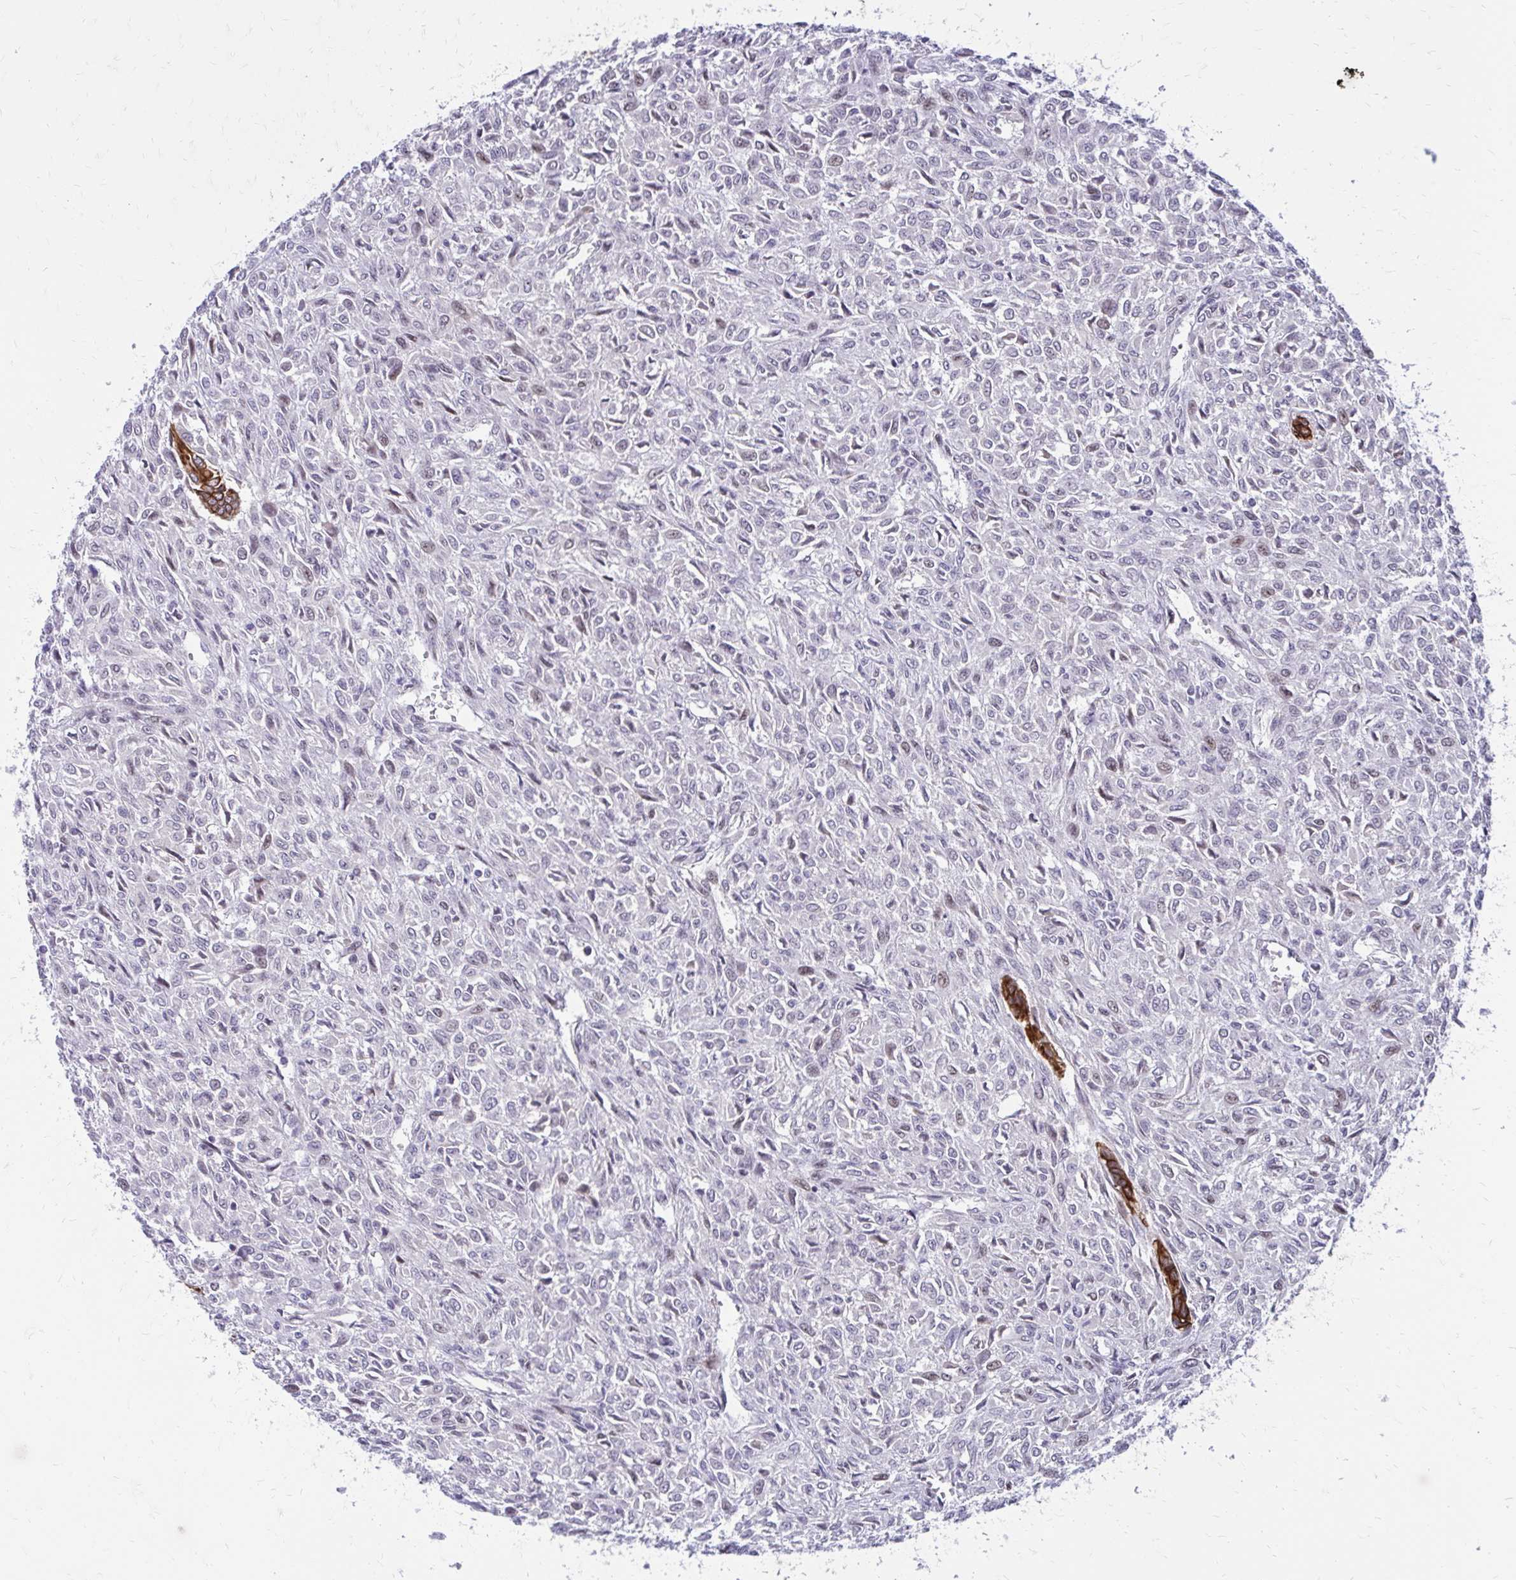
{"staining": {"intensity": "weak", "quantity": "<25%", "location": "nuclear"}, "tissue": "renal cancer", "cell_type": "Tumor cells", "image_type": "cancer", "snomed": [{"axis": "morphology", "description": "Adenocarcinoma, NOS"}, {"axis": "topography", "description": "Kidney"}], "caption": "IHC image of human renal adenocarcinoma stained for a protein (brown), which reveals no staining in tumor cells. (Stains: DAB (3,3'-diaminobenzidine) immunohistochemistry (IHC) with hematoxylin counter stain, Microscopy: brightfield microscopy at high magnification).", "gene": "ANKRD30B", "patient": {"sex": "male", "age": 58}}